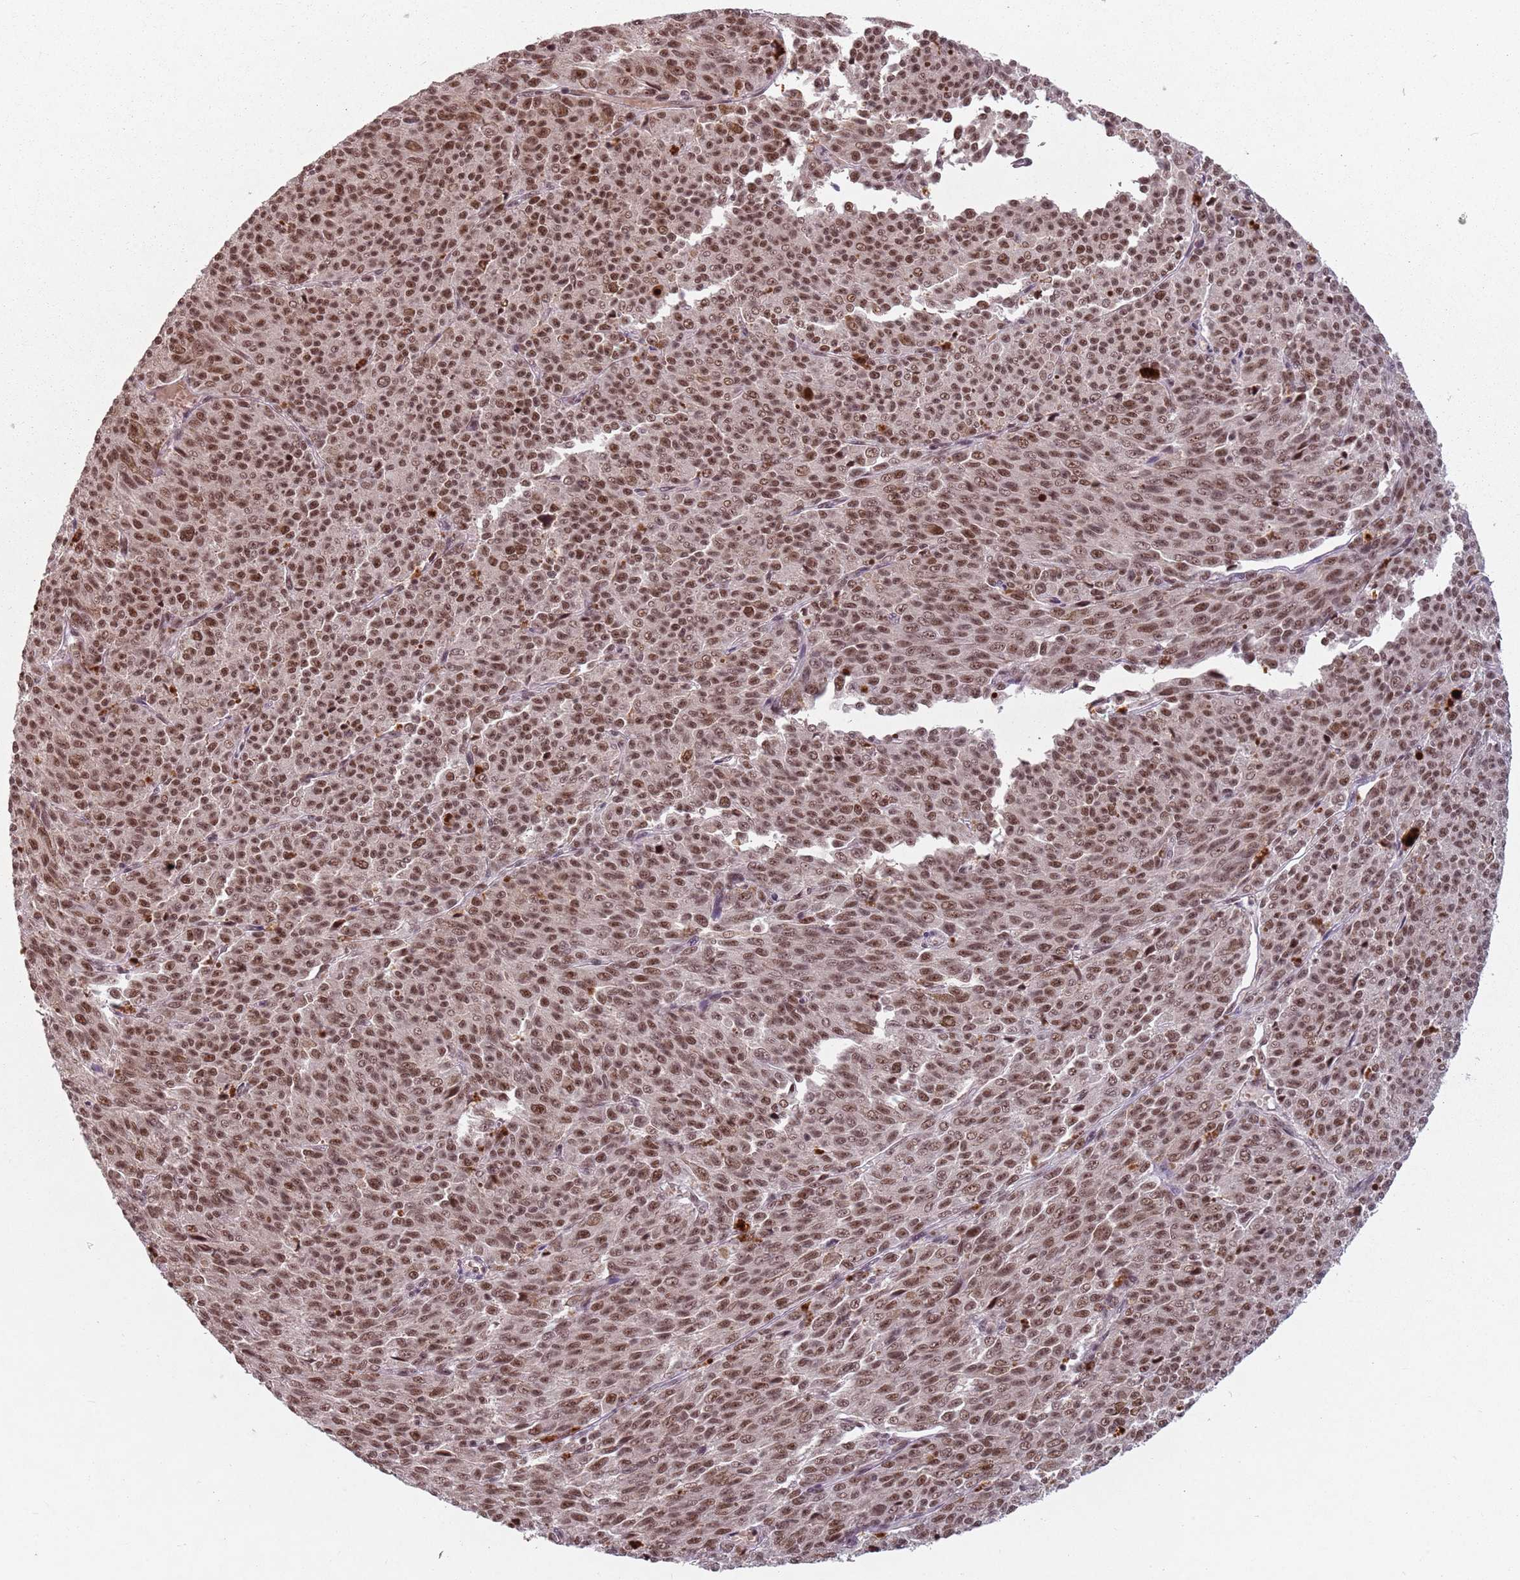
{"staining": {"intensity": "moderate", "quantity": ">75%", "location": "nuclear"}, "tissue": "melanoma", "cell_type": "Tumor cells", "image_type": "cancer", "snomed": [{"axis": "morphology", "description": "Malignant melanoma, NOS"}, {"axis": "topography", "description": "Skin"}], "caption": "Tumor cells display medium levels of moderate nuclear staining in about >75% of cells in melanoma. The protein of interest is stained brown, and the nuclei are stained in blue (DAB IHC with brightfield microscopy, high magnification).", "gene": "NCBP1", "patient": {"sex": "female", "age": 52}}